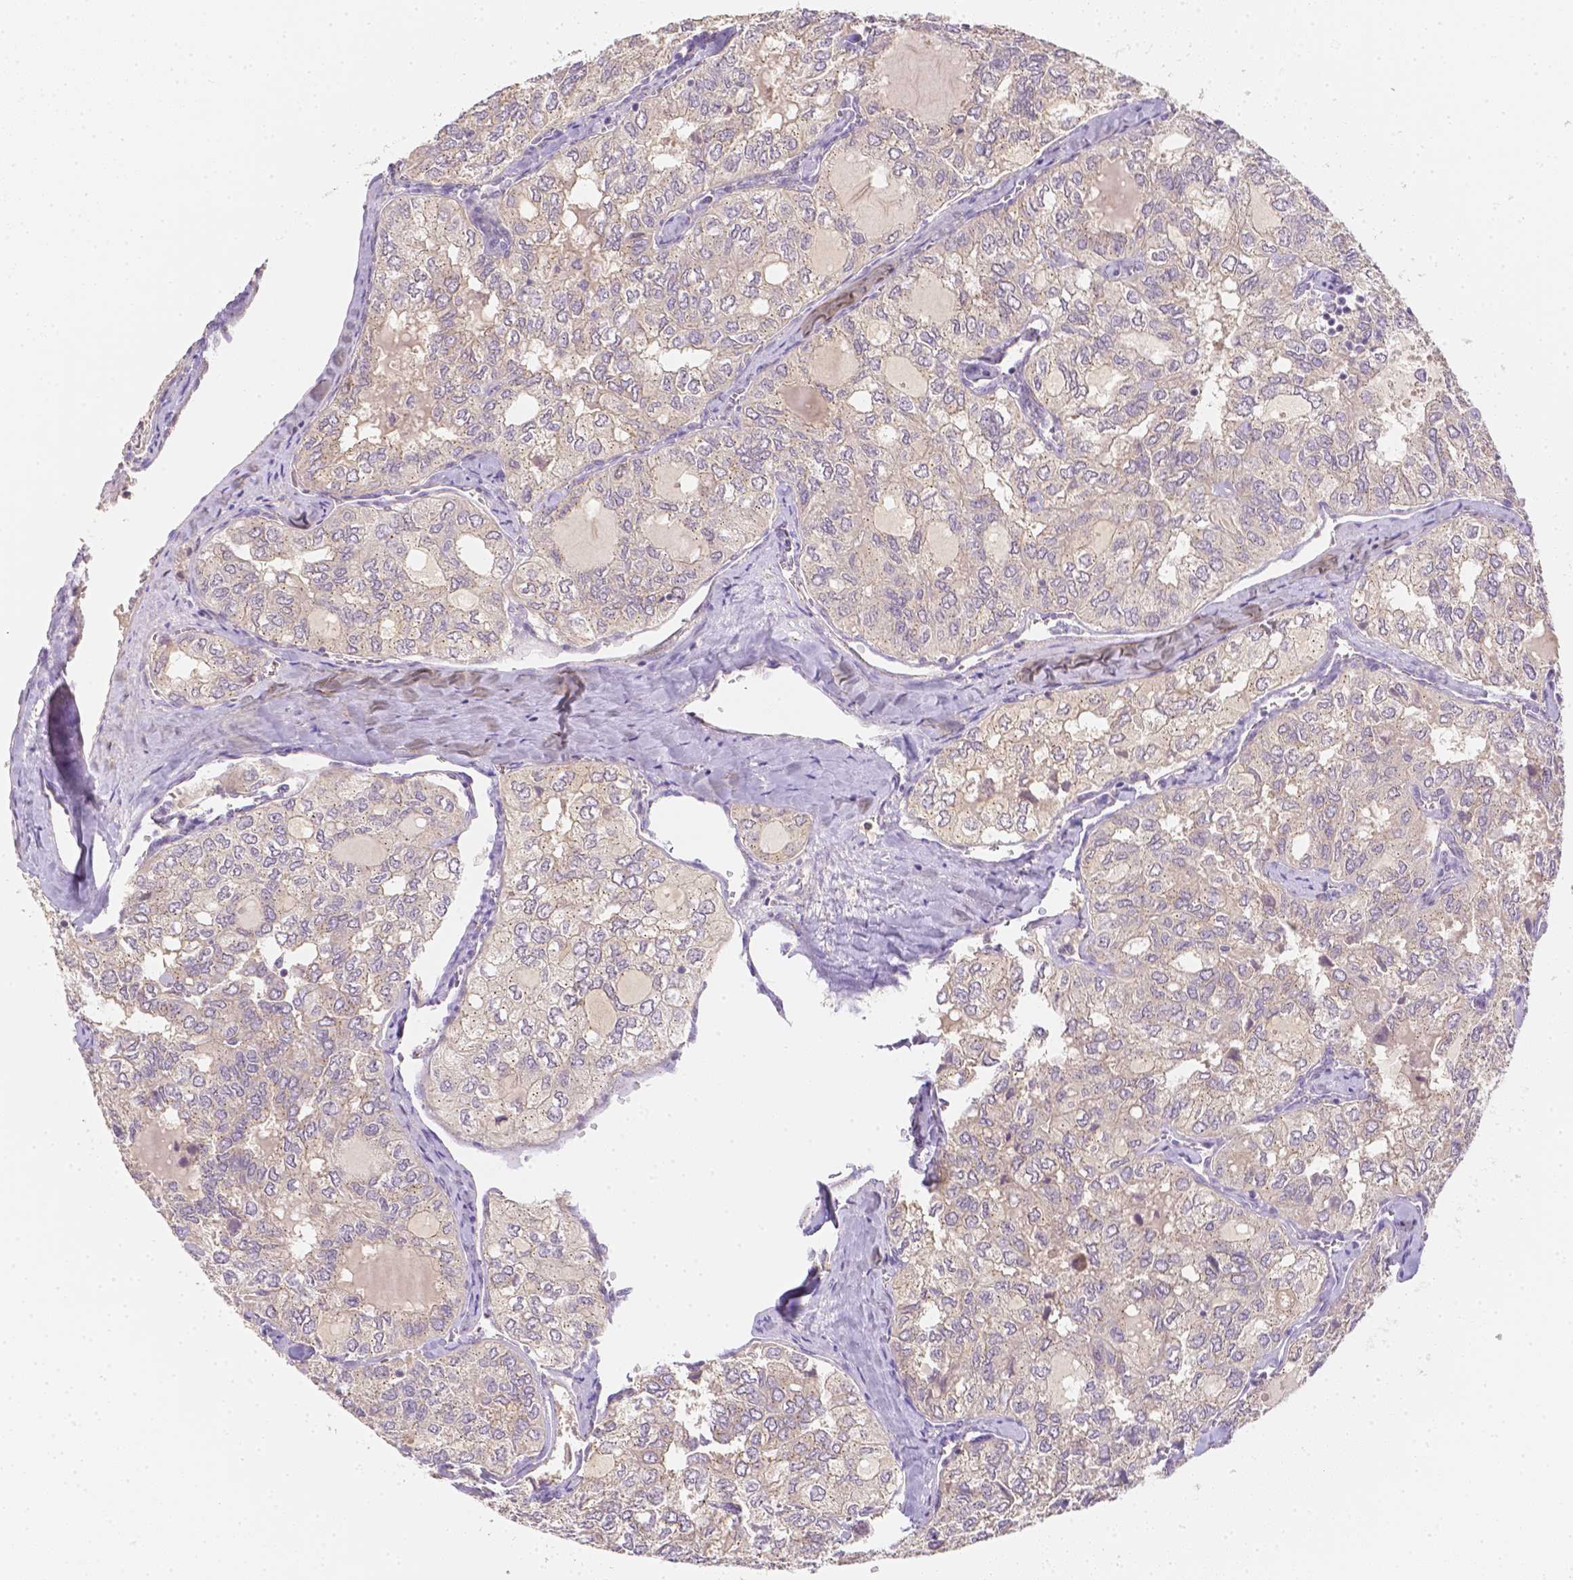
{"staining": {"intensity": "weak", "quantity": "25%-75%", "location": "cytoplasmic/membranous"}, "tissue": "thyroid cancer", "cell_type": "Tumor cells", "image_type": "cancer", "snomed": [{"axis": "morphology", "description": "Follicular adenoma carcinoma, NOS"}, {"axis": "topography", "description": "Thyroid gland"}], "caption": "A photomicrograph showing weak cytoplasmic/membranous expression in approximately 25%-75% of tumor cells in thyroid cancer (follicular adenoma carcinoma), as visualized by brown immunohistochemical staining.", "gene": "C10orf67", "patient": {"sex": "male", "age": 75}}